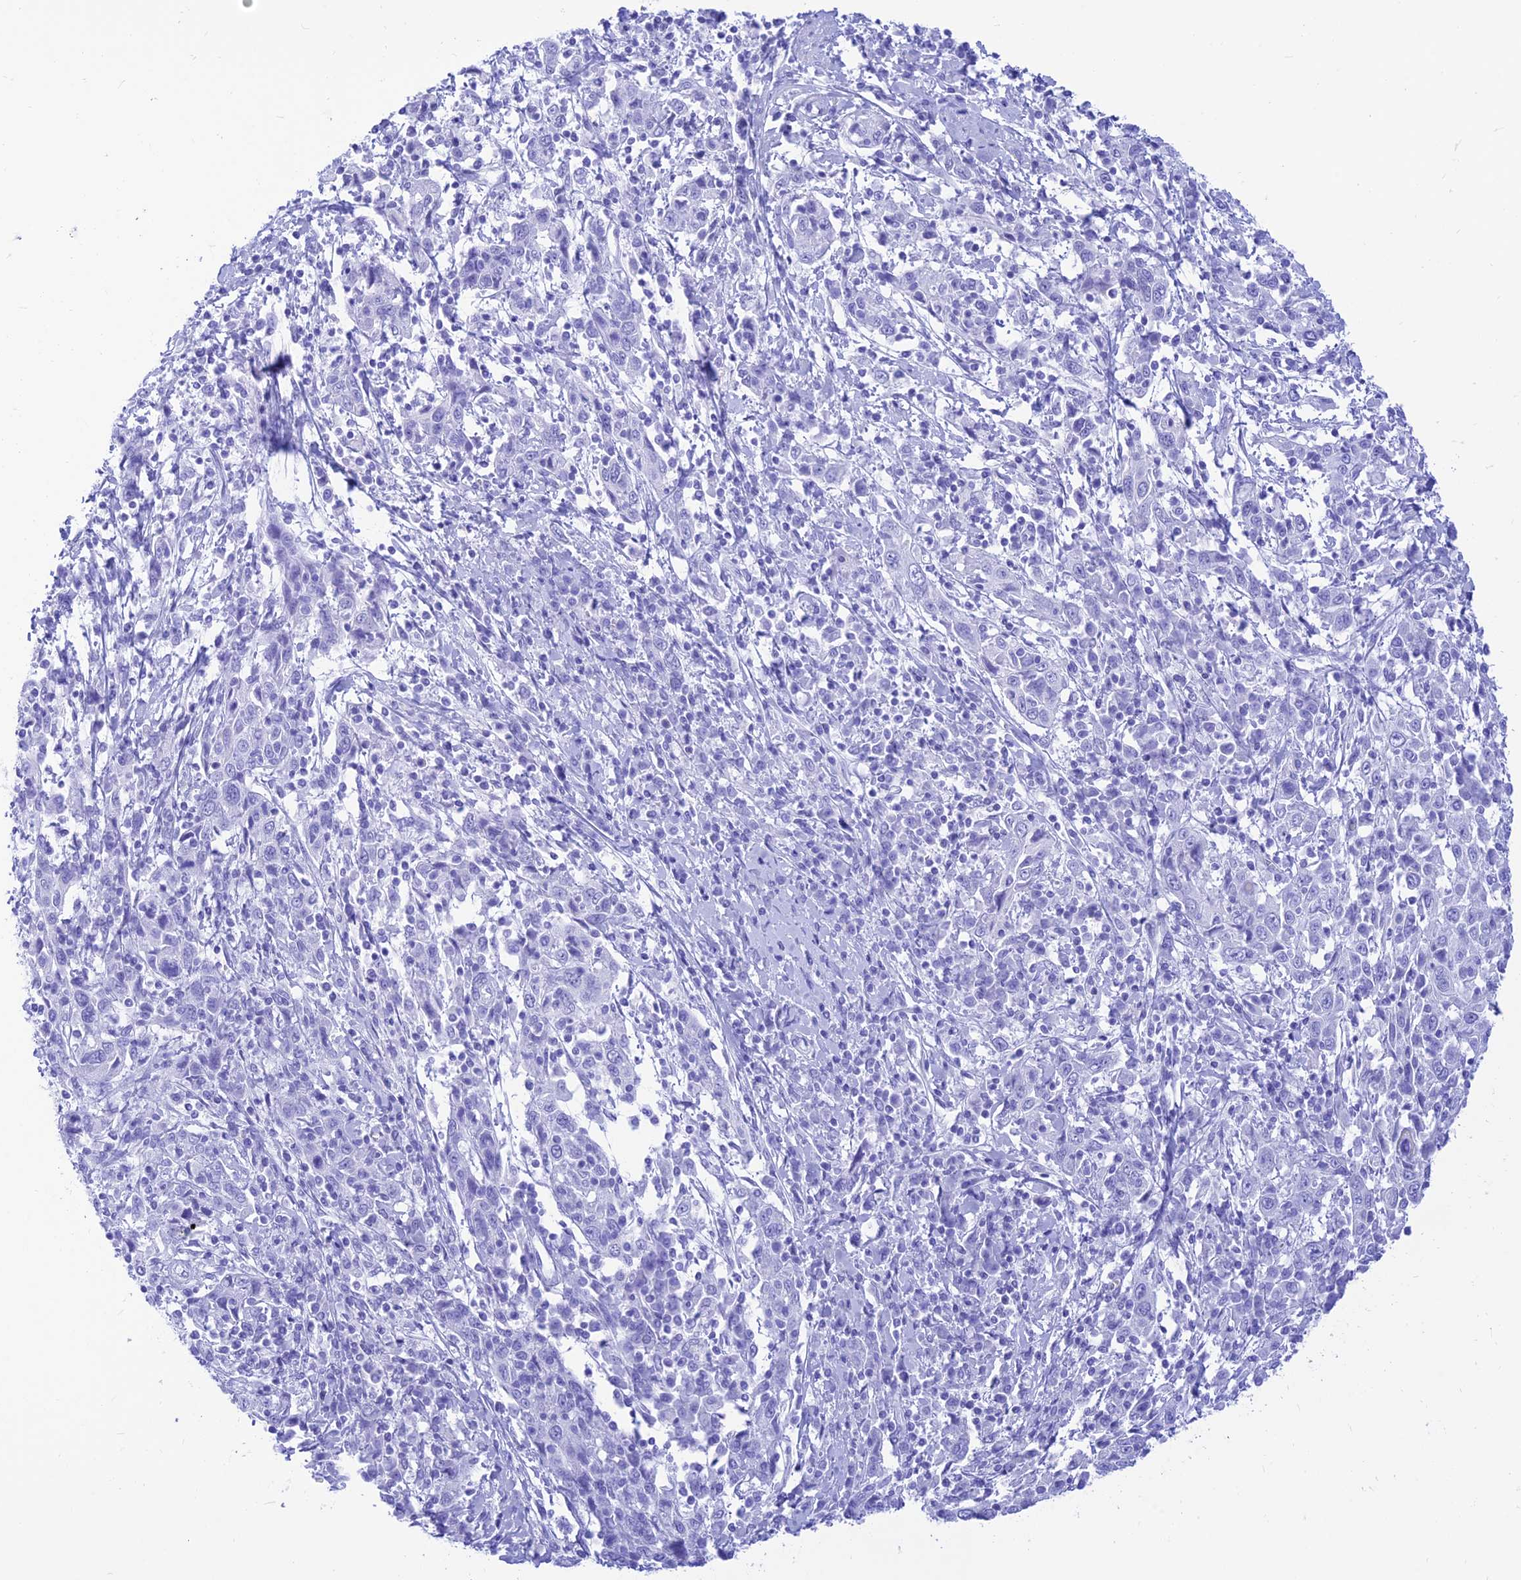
{"staining": {"intensity": "negative", "quantity": "none", "location": "none"}, "tissue": "cervical cancer", "cell_type": "Tumor cells", "image_type": "cancer", "snomed": [{"axis": "morphology", "description": "Squamous cell carcinoma, NOS"}, {"axis": "topography", "description": "Cervix"}], "caption": "An image of squamous cell carcinoma (cervical) stained for a protein exhibits no brown staining in tumor cells. (Stains: DAB IHC with hematoxylin counter stain, Microscopy: brightfield microscopy at high magnification).", "gene": "PRNP", "patient": {"sex": "female", "age": 46}}